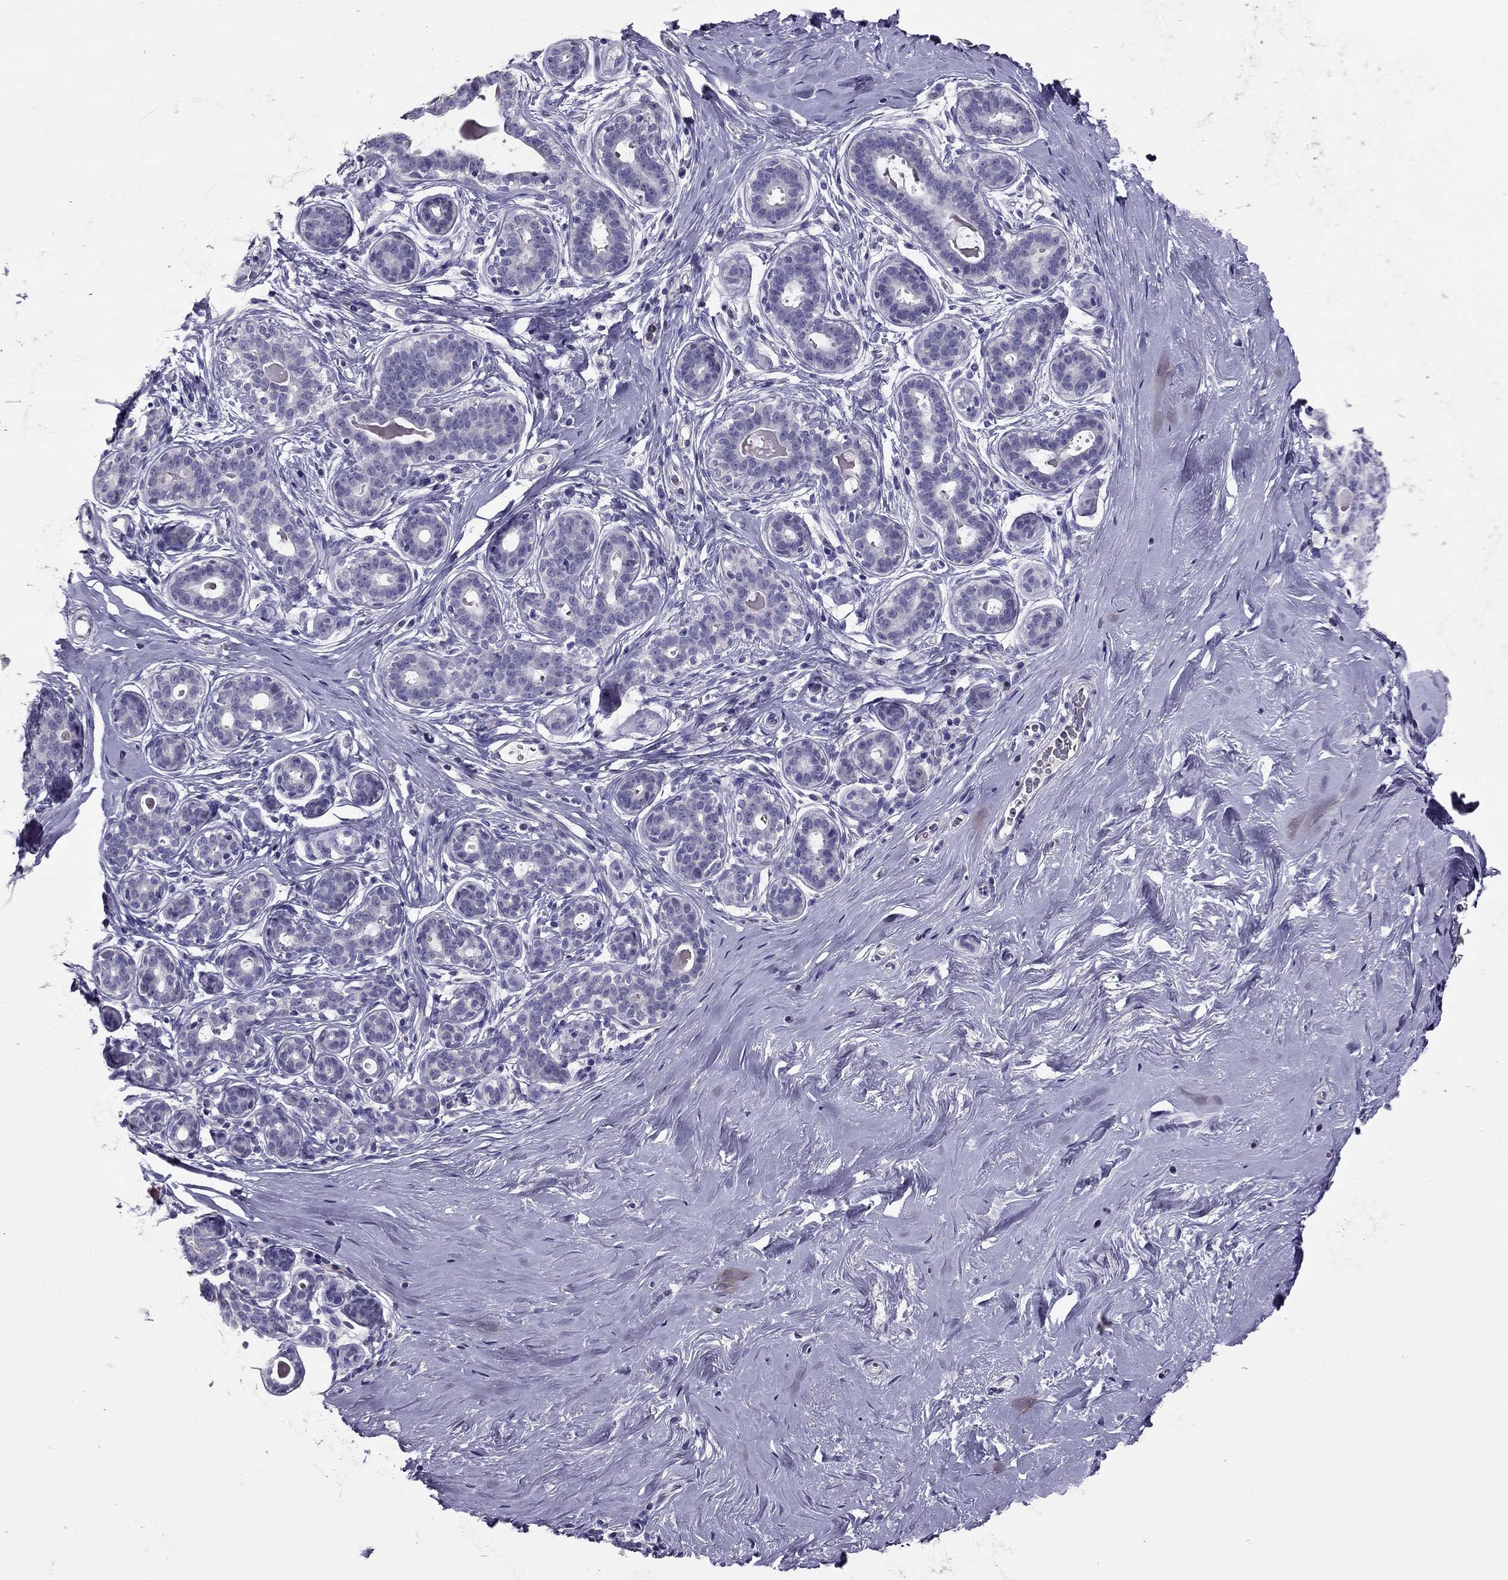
{"staining": {"intensity": "negative", "quantity": "none", "location": "none"}, "tissue": "breast", "cell_type": "Adipocytes", "image_type": "normal", "snomed": [{"axis": "morphology", "description": "Normal tissue, NOS"}, {"axis": "topography", "description": "Skin"}, {"axis": "topography", "description": "Breast"}], "caption": "The histopathology image shows no significant staining in adipocytes of breast.", "gene": "RHO", "patient": {"sex": "female", "age": 43}}